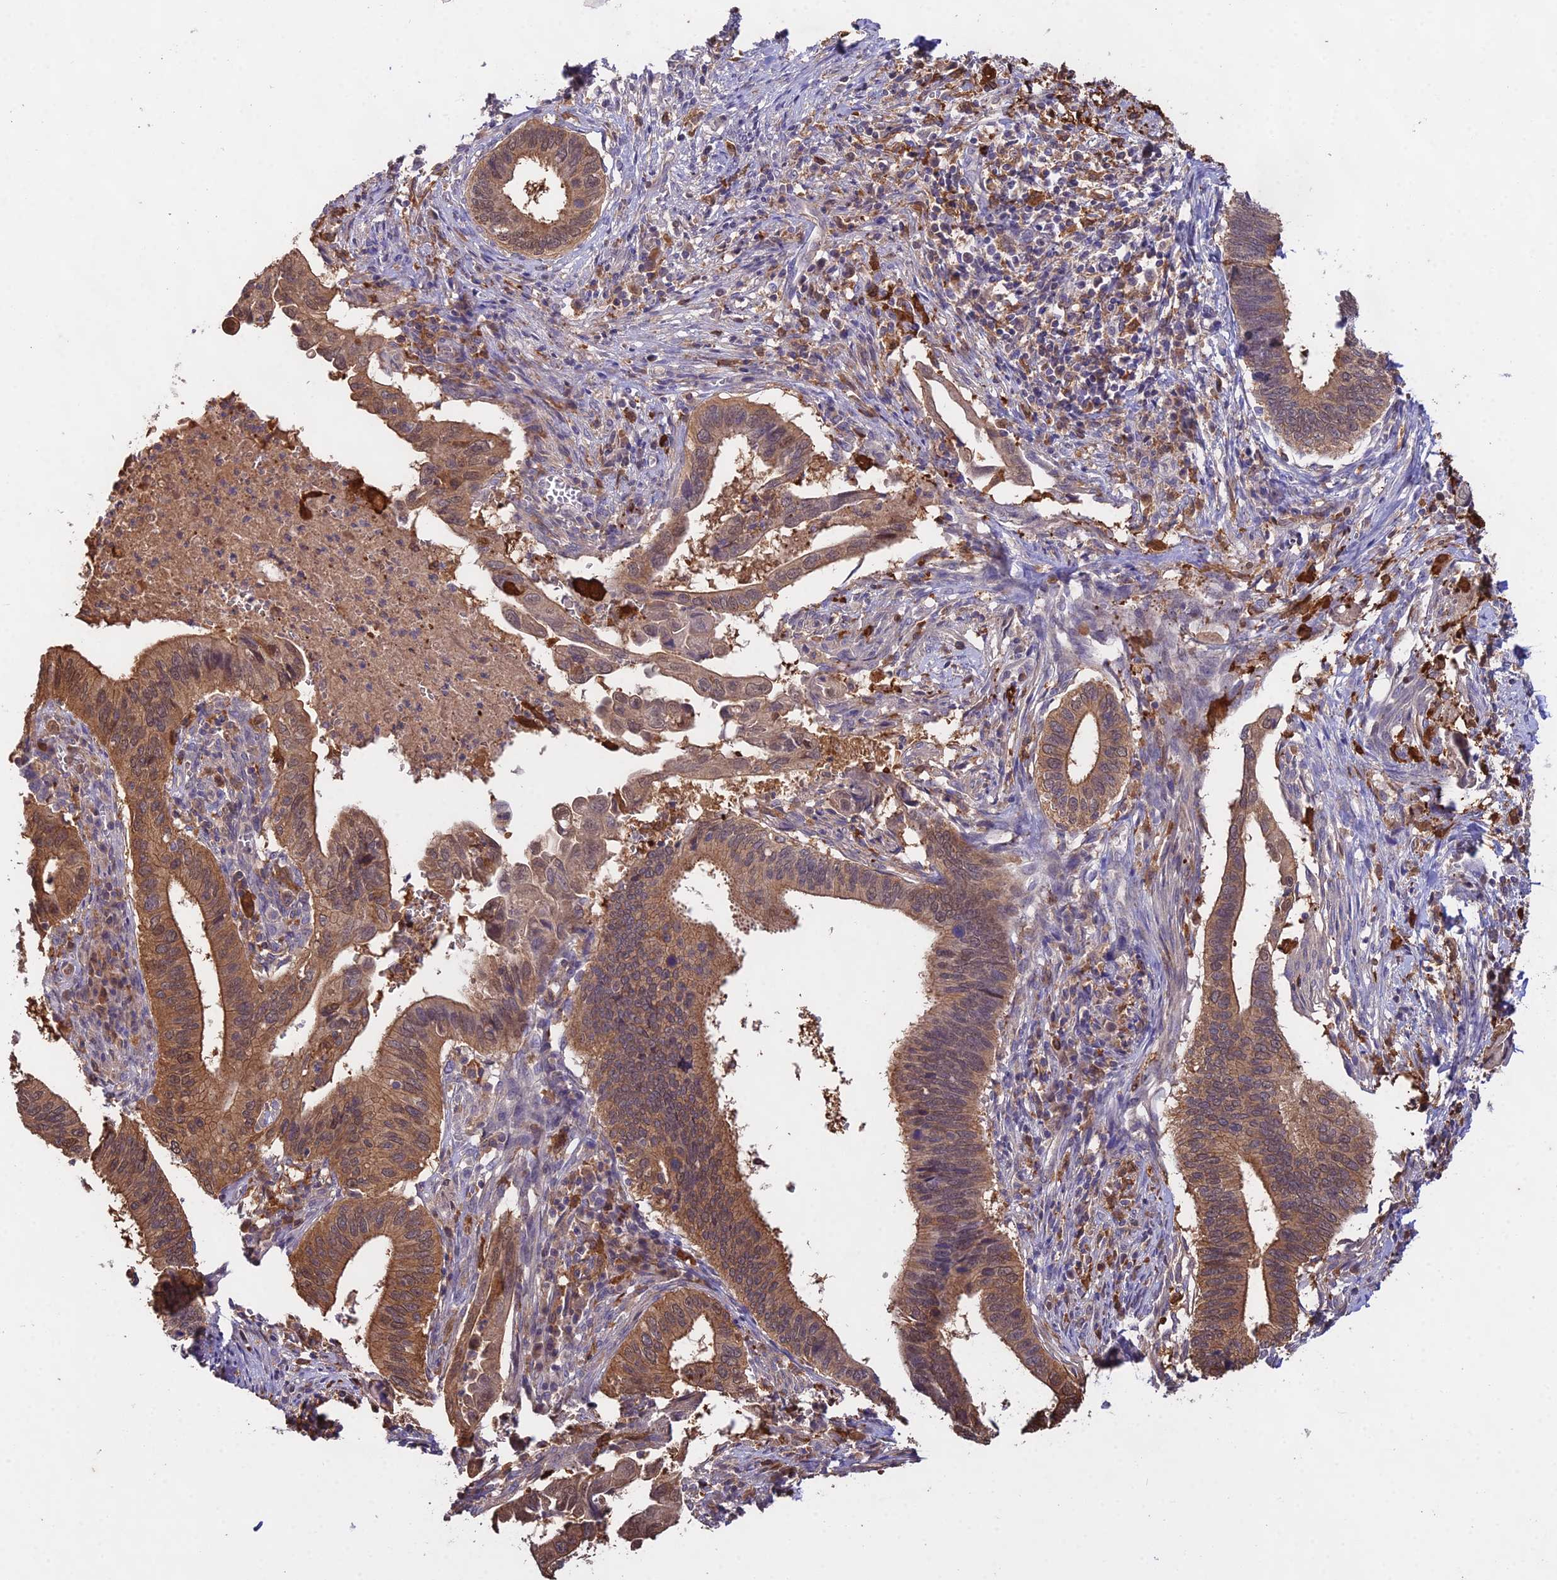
{"staining": {"intensity": "moderate", "quantity": ">75%", "location": "cytoplasmic/membranous"}, "tissue": "cervical cancer", "cell_type": "Tumor cells", "image_type": "cancer", "snomed": [{"axis": "morphology", "description": "Adenocarcinoma, NOS"}, {"axis": "topography", "description": "Cervix"}], "caption": "A medium amount of moderate cytoplasmic/membranous positivity is appreciated in about >75% of tumor cells in adenocarcinoma (cervical) tissue. Using DAB (brown) and hematoxylin (blue) stains, captured at high magnification using brightfield microscopy.", "gene": "FBP1", "patient": {"sex": "female", "age": 42}}